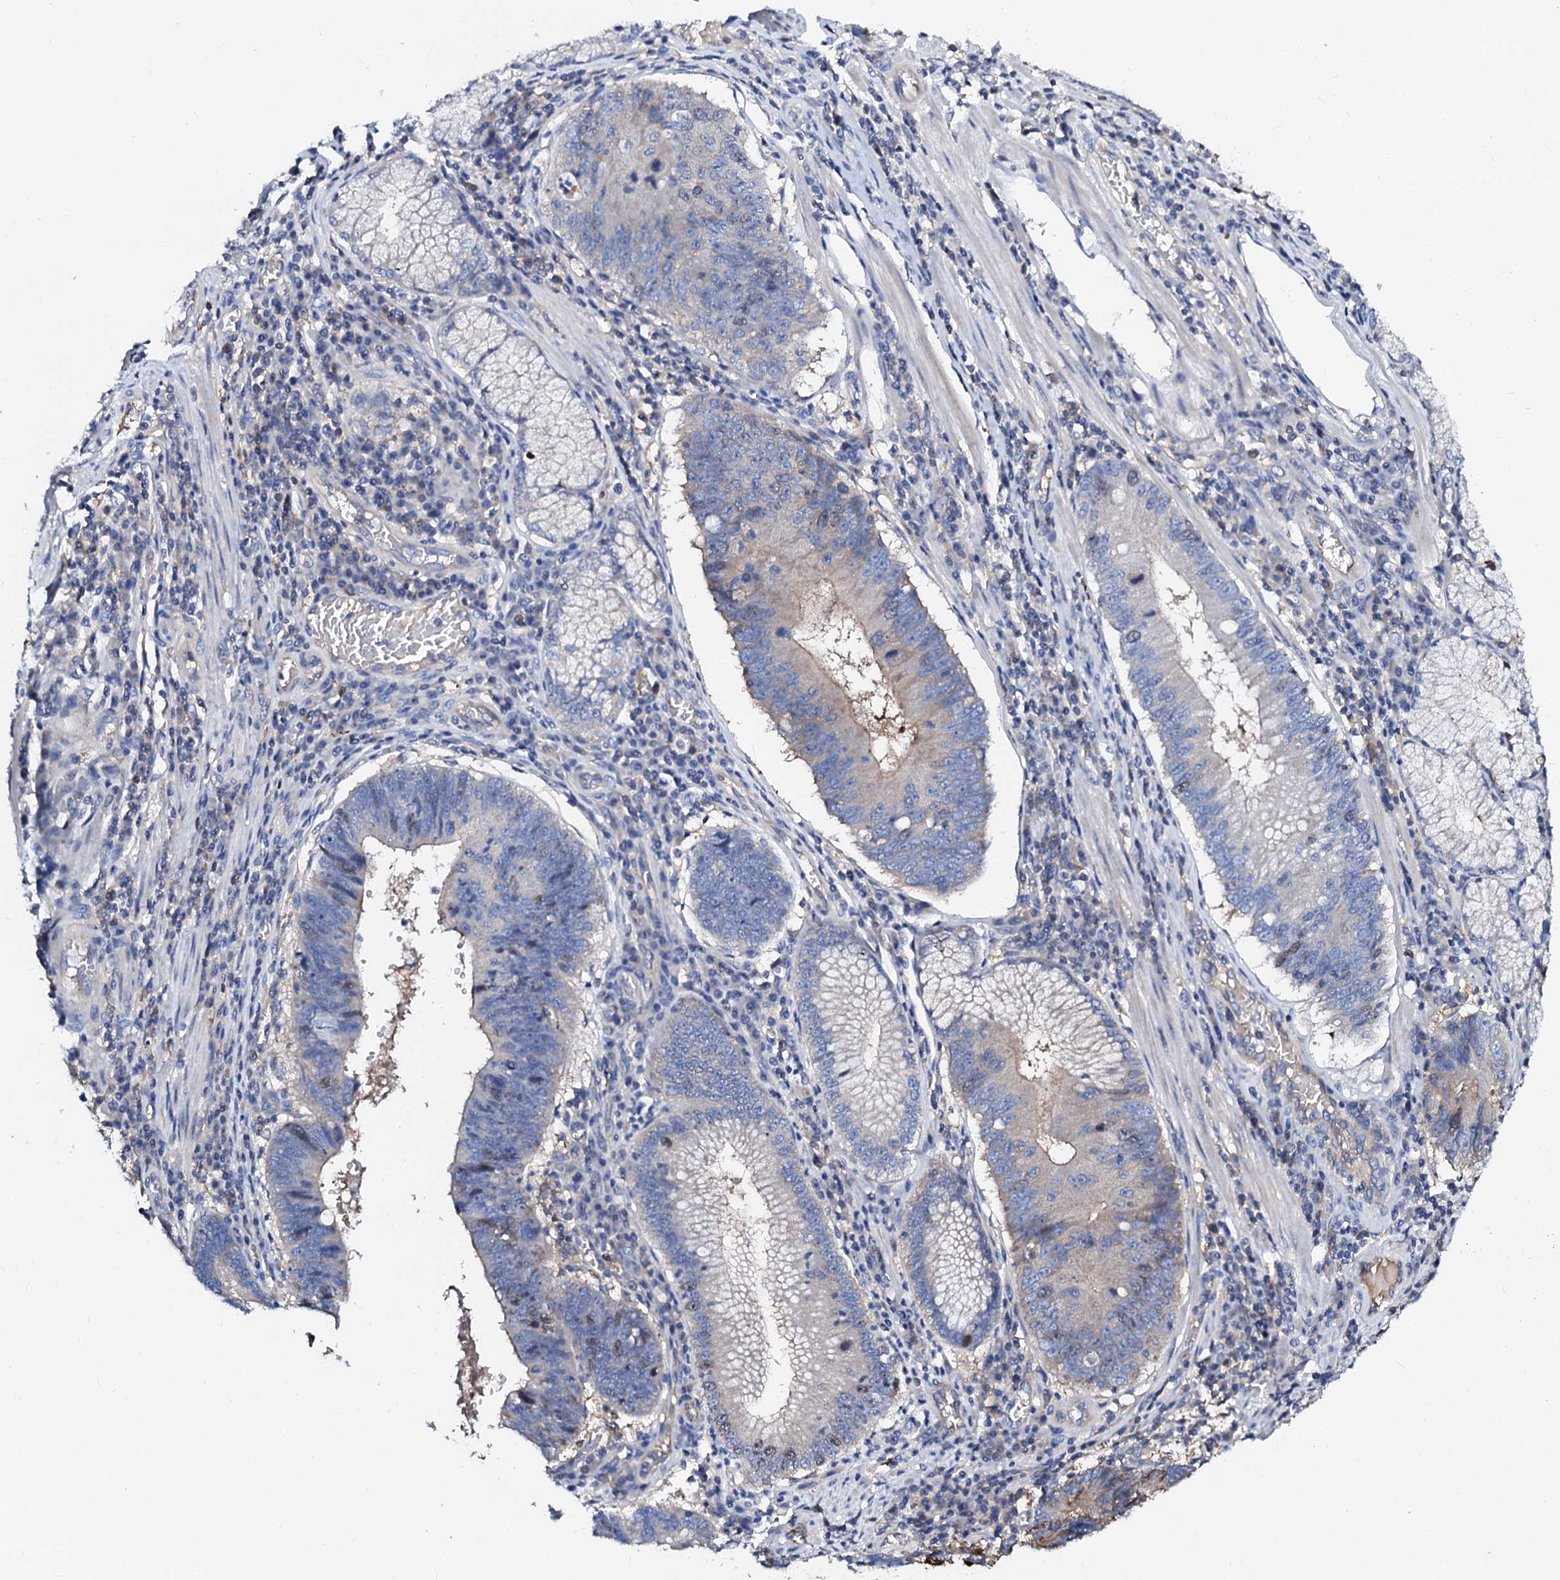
{"staining": {"intensity": "moderate", "quantity": "<25%", "location": "nuclear"}, "tissue": "stomach cancer", "cell_type": "Tumor cells", "image_type": "cancer", "snomed": [{"axis": "morphology", "description": "Adenocarcinoma, NOS"}, {"axis": "topography", "description": "Stomach"}], "caption": "Immunohistochemistry (IHC) (DAB (3,3'-diaminobenzidine)) staining of human stomach adenocarcinoma reveals moderate nuclear protein expression in about <25% of tumor cells.", "gene": "CSKMT", "patient": {"sex": "male", "age": 59}}